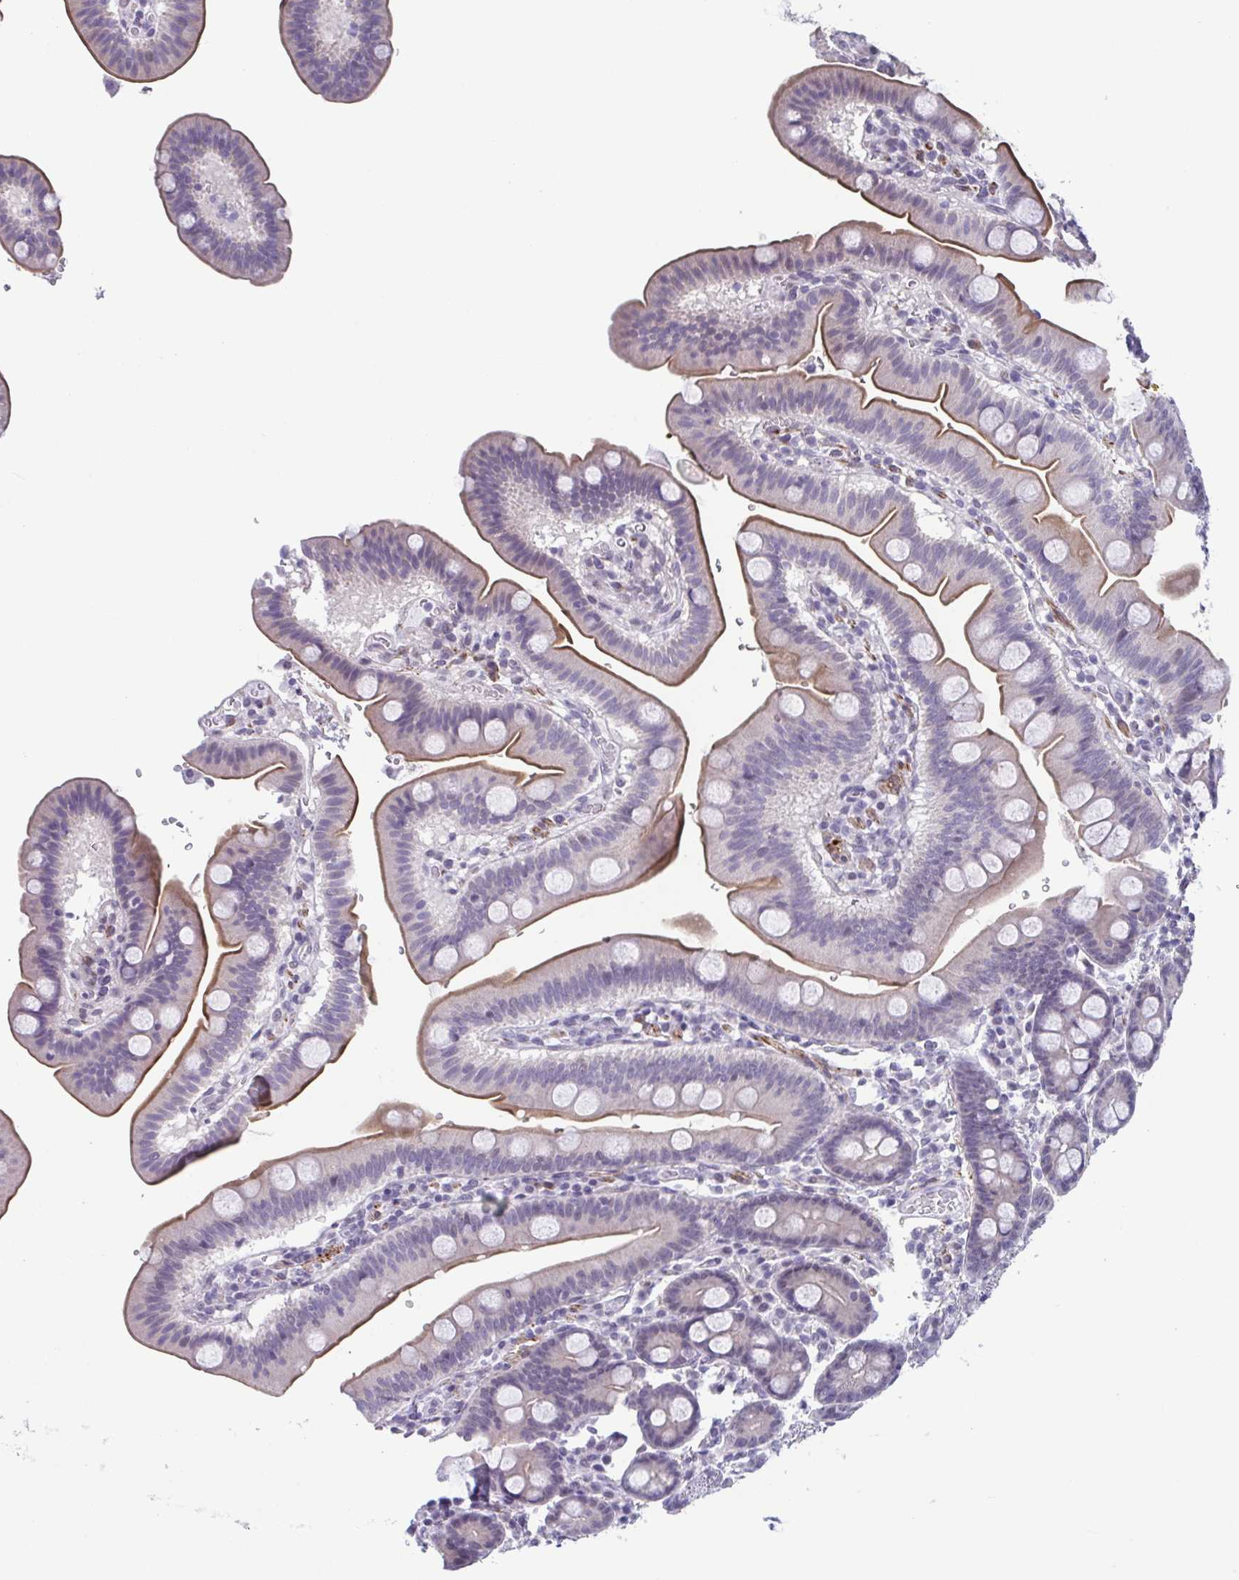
{"staining": {"intensity": "moderate", "quantity": "25%-75%", "location": "cytoplasmic/membranous"}, "tissue": "duodenum", "cell_type": "Glandular cells", "image_type": "normal", "snomed": [{"axis": "morphology", "description": "Normal tissue, NOS"}, {"axis": "topography", "description": "Pancreas"}, {"axis": "topography", "description": "Duodenum"}], "caption": "Immunohistochemical staining of unremarkable duodenum displays moderate cytoplasmic/membranous protein expression in approximately 25%-75% of glandular cells. (IHC, brightfield microscopy, high magnification).", "gene": "TMEM92", "patient": {"sex": "male", "age": 59}}